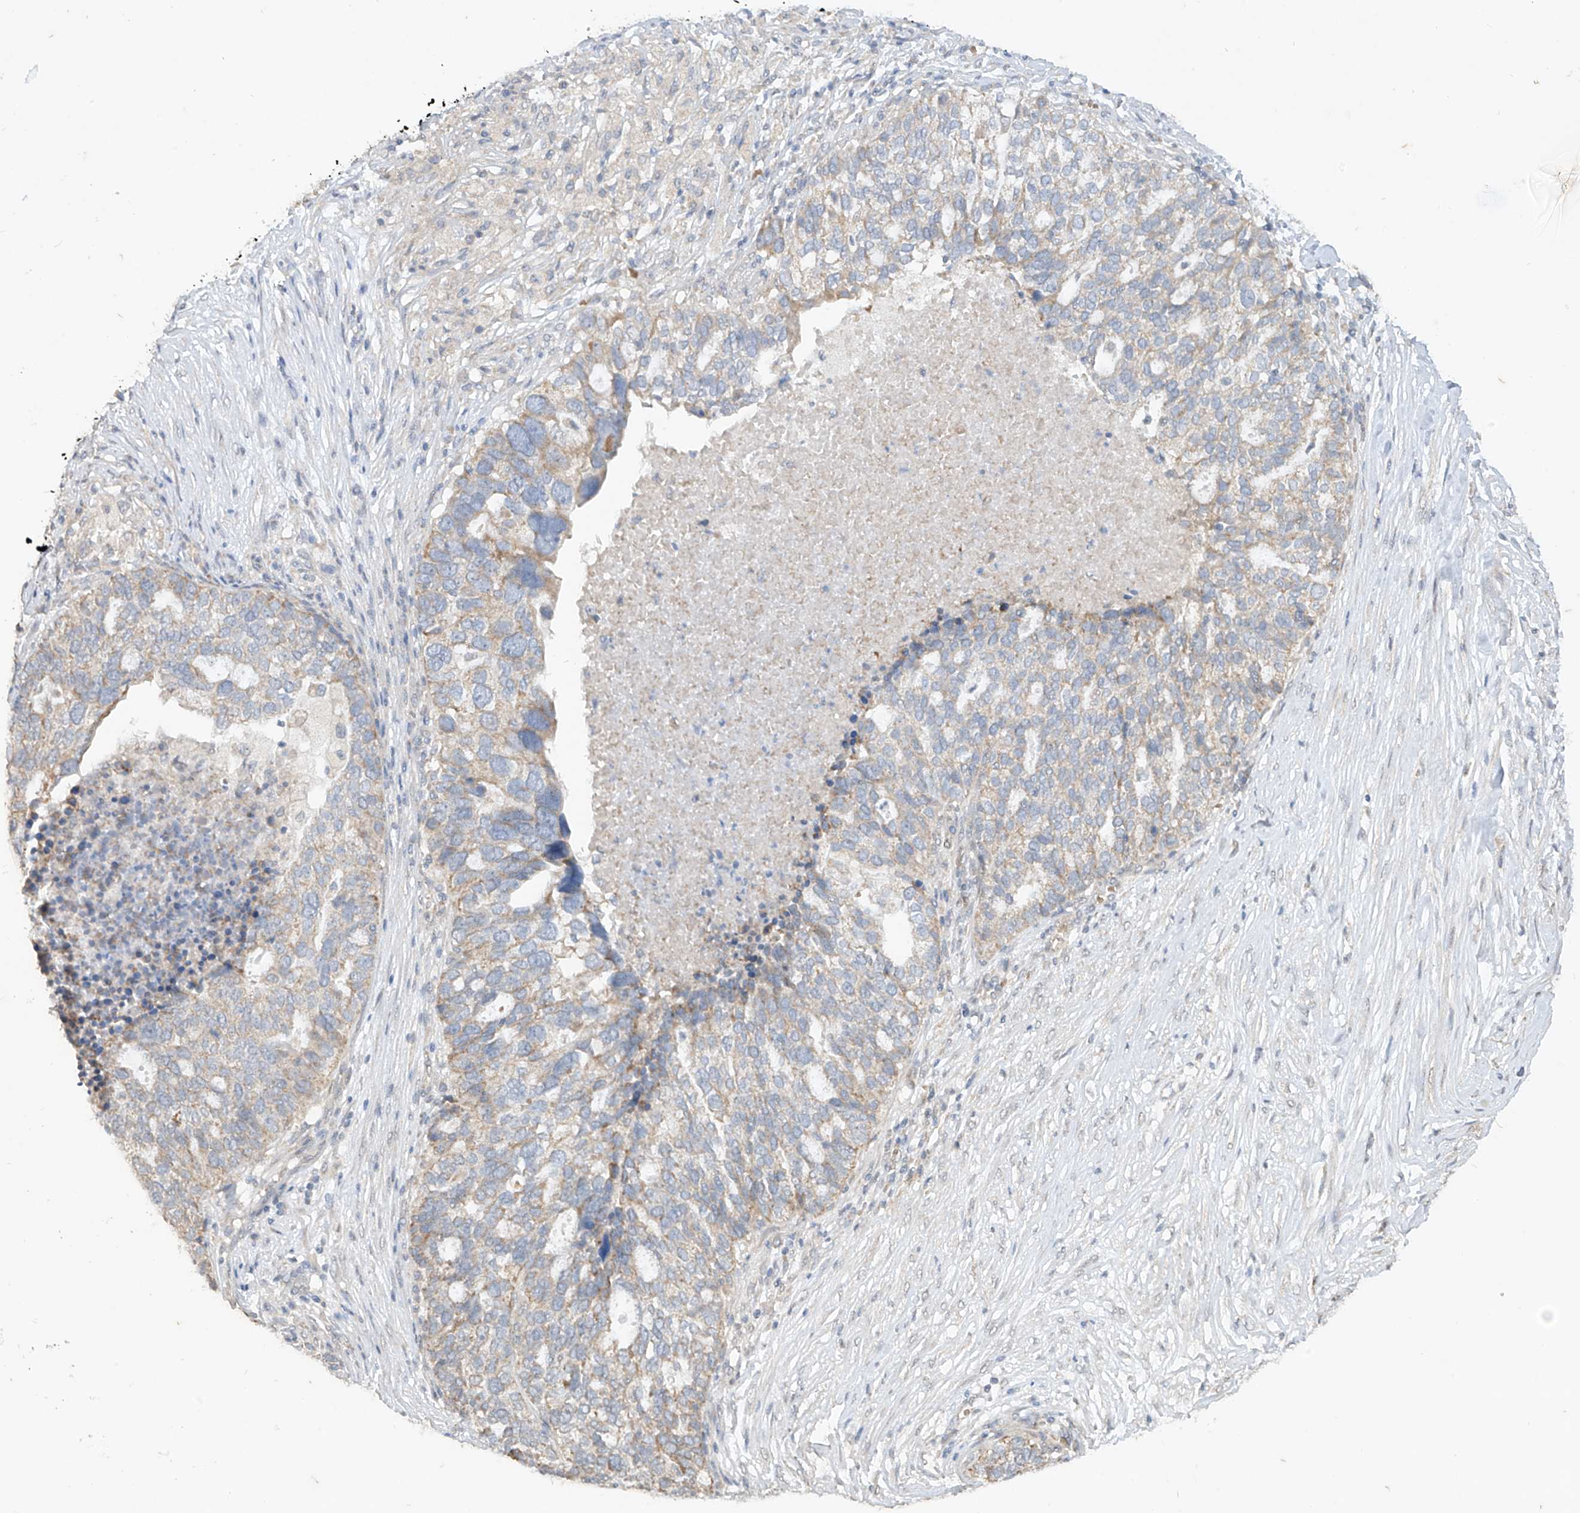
{"staining": {"intensity": "weak", "quantity": ">75%", "location": "cytoplasmic/membranous"}, "tissue": "ovarian cancer", "cell_type": "Tumor cells", "image_type": "cancer", "snomed": [{"axis": "morphology", "description": "Cystadenocarcinoma, serous, NOS"}, {"axis": "topography", "description": "Ovary"}], "caption": "Protein analysis of ovarian cancer tissue displays weak cytoplasmic/membranous expression in approximately >75% of tumor cells.", "gene": "MTUS2", "patient": {"sex": "female", "age": 59}}